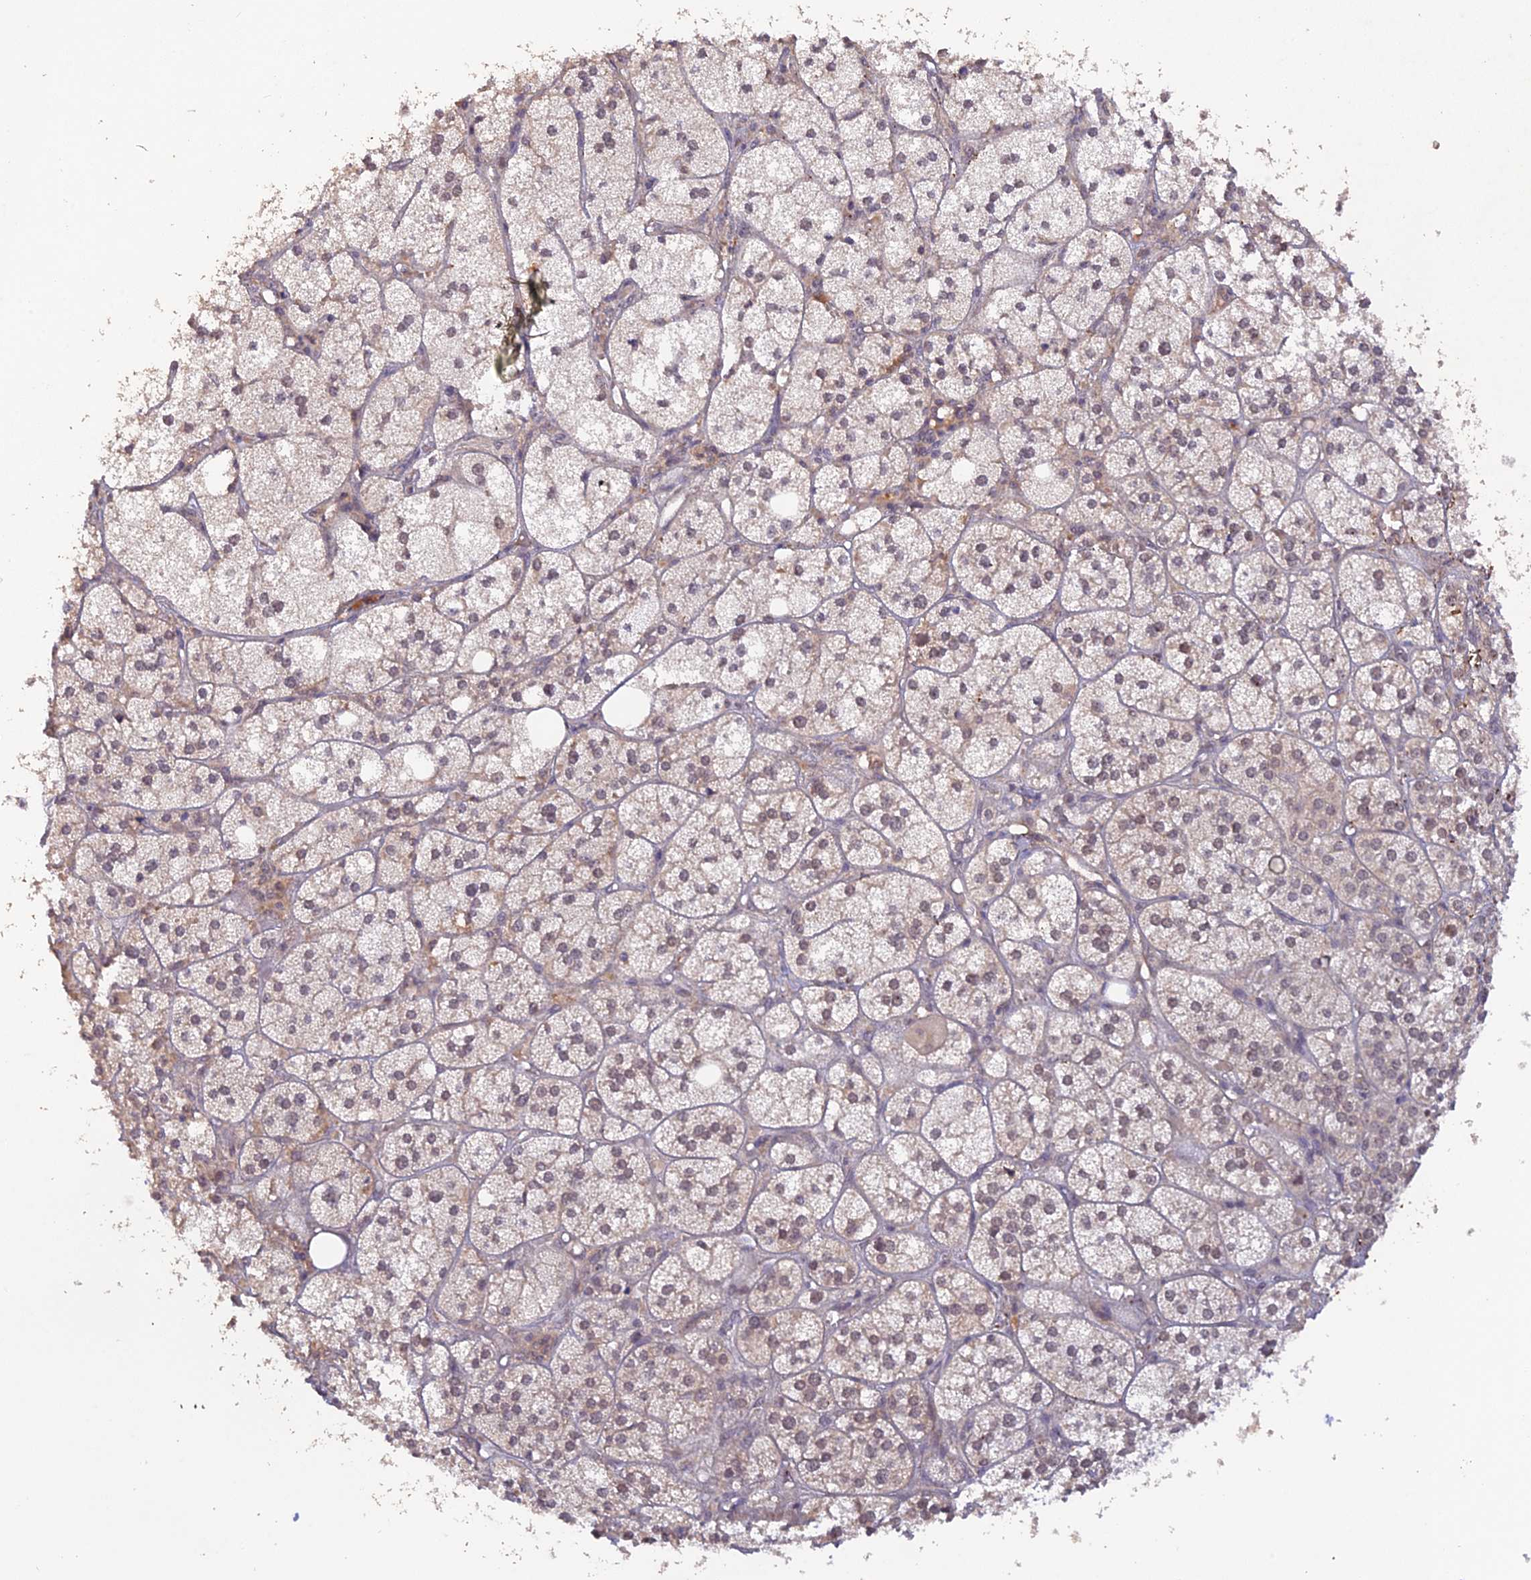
{"staining": {"intensity": "moderate", "quantity": "25%-75%", "location": "cytoplasmic/membranous,nuclear"}, "tissue": "adrenal gland", "cell_type": "Glandular cells", "image_type": "normal", "snomed": [{"axis": "morphology", "description": "Normal tissue, NOS"}, {"axis": "topography", "description": "Adrenal gland"}], "caption": "Adrenal gland stained with immunohistochemistry reveals moderate cytoplasmic/membranous,nuclear staining in about 25%-75% of glandular cells. (DAB = brown stain, brightfield microscopy at high magnification).", "gene": "ZNF436", "patient": {"sex": "female", "age": 61}}